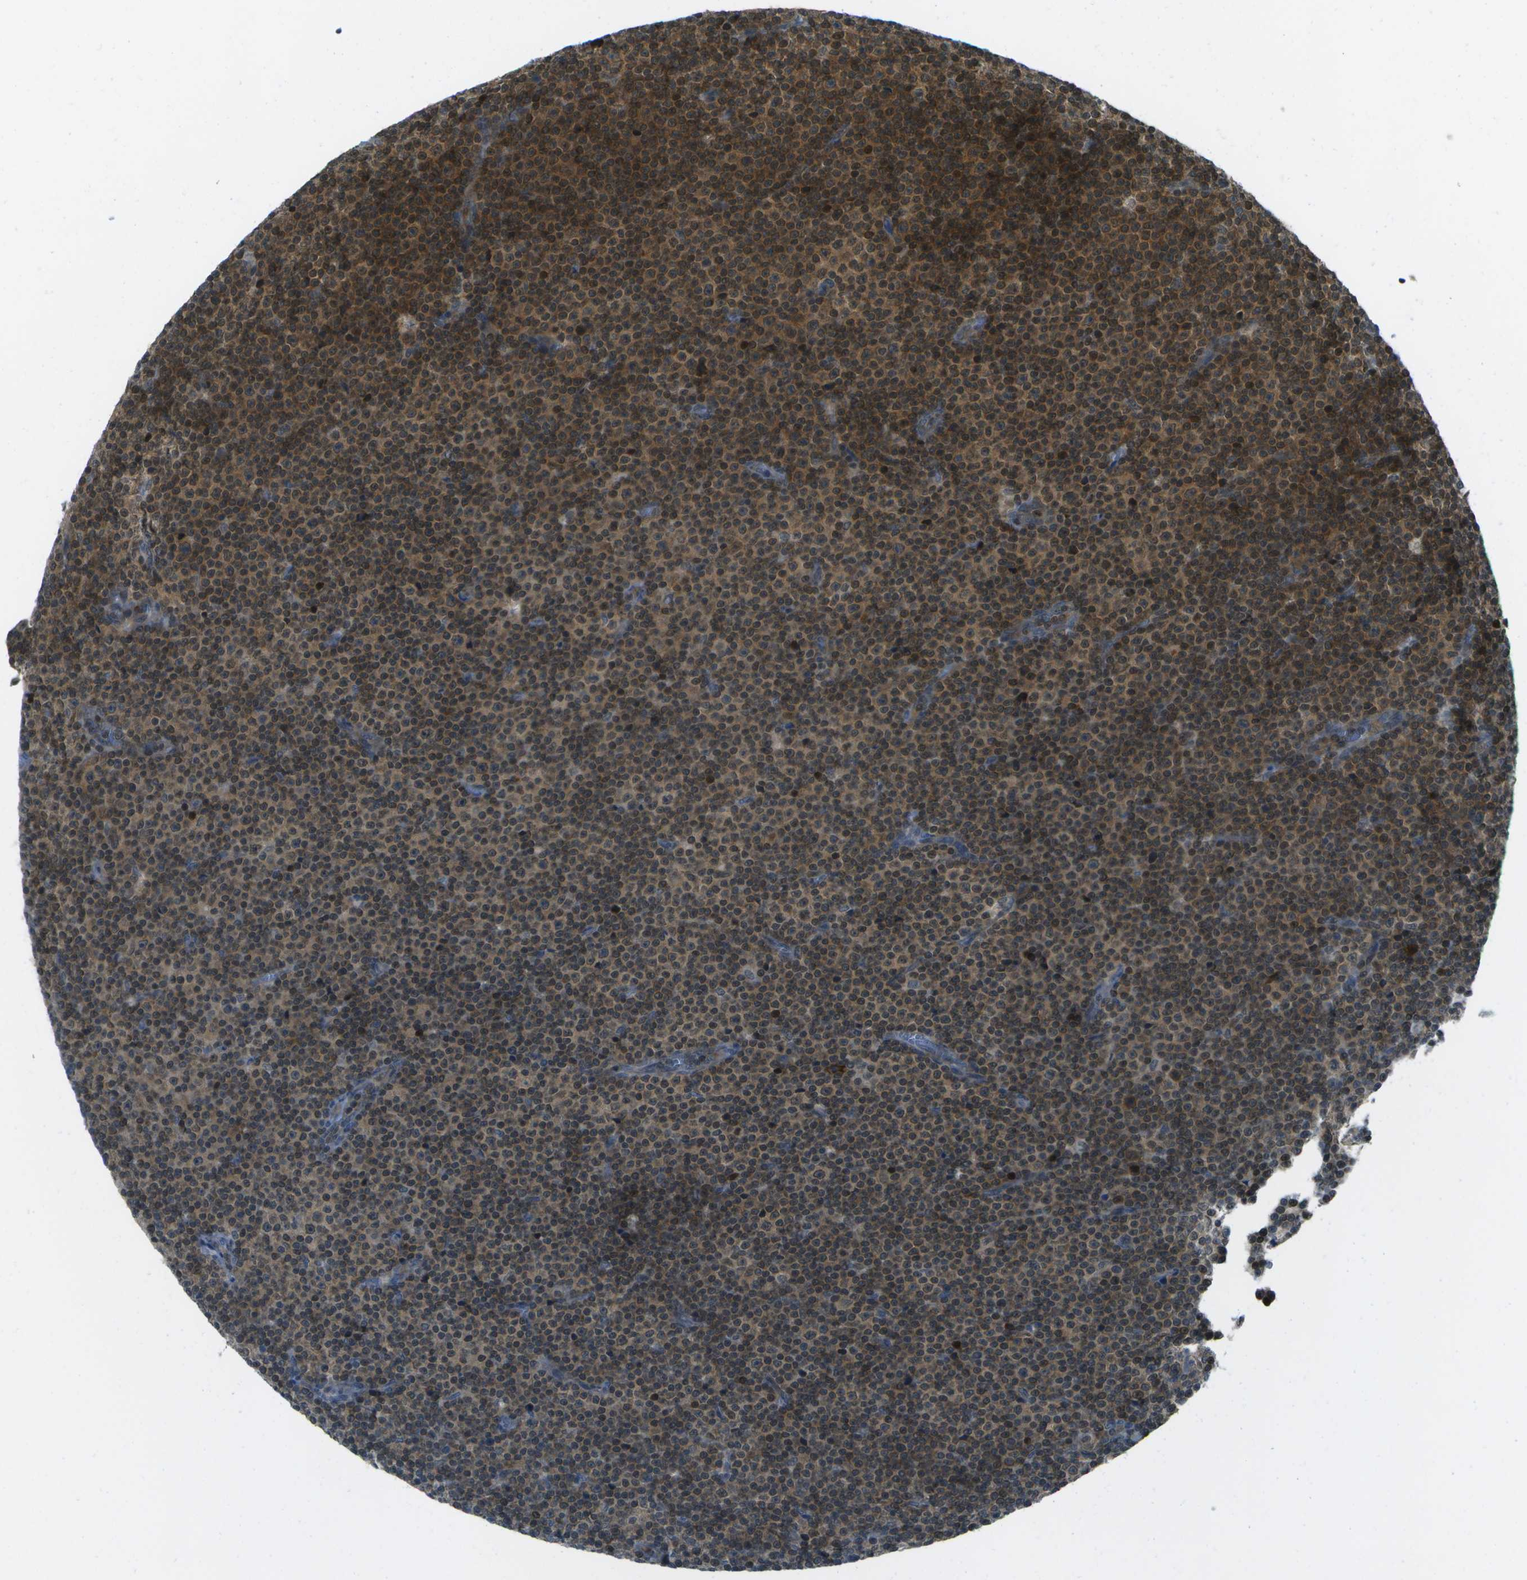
{"staining": {"intensity": "moderate", "quantity": ">75%", "location": "cytoplasmic/membranous,nuclear"}, "tissue": "lymphoma", "cell_type": "Tumor cells", "image_type": "cancer", "snomed": [{"axis": "morphology", "description": "Malignant lymphoma, non-Hodgkin's type, Low grade"}, {"axis": "topography", "description": "Lymph node"}], "caption": "A high-resolution micrograph shows IHC staining of lymphoma, which displays moderate cytoplasmic/membranous and nuclear expression in about >75% of tumor cells.", "gene": "TMEM19", "patient": {"sex": "female", "age": 67}}